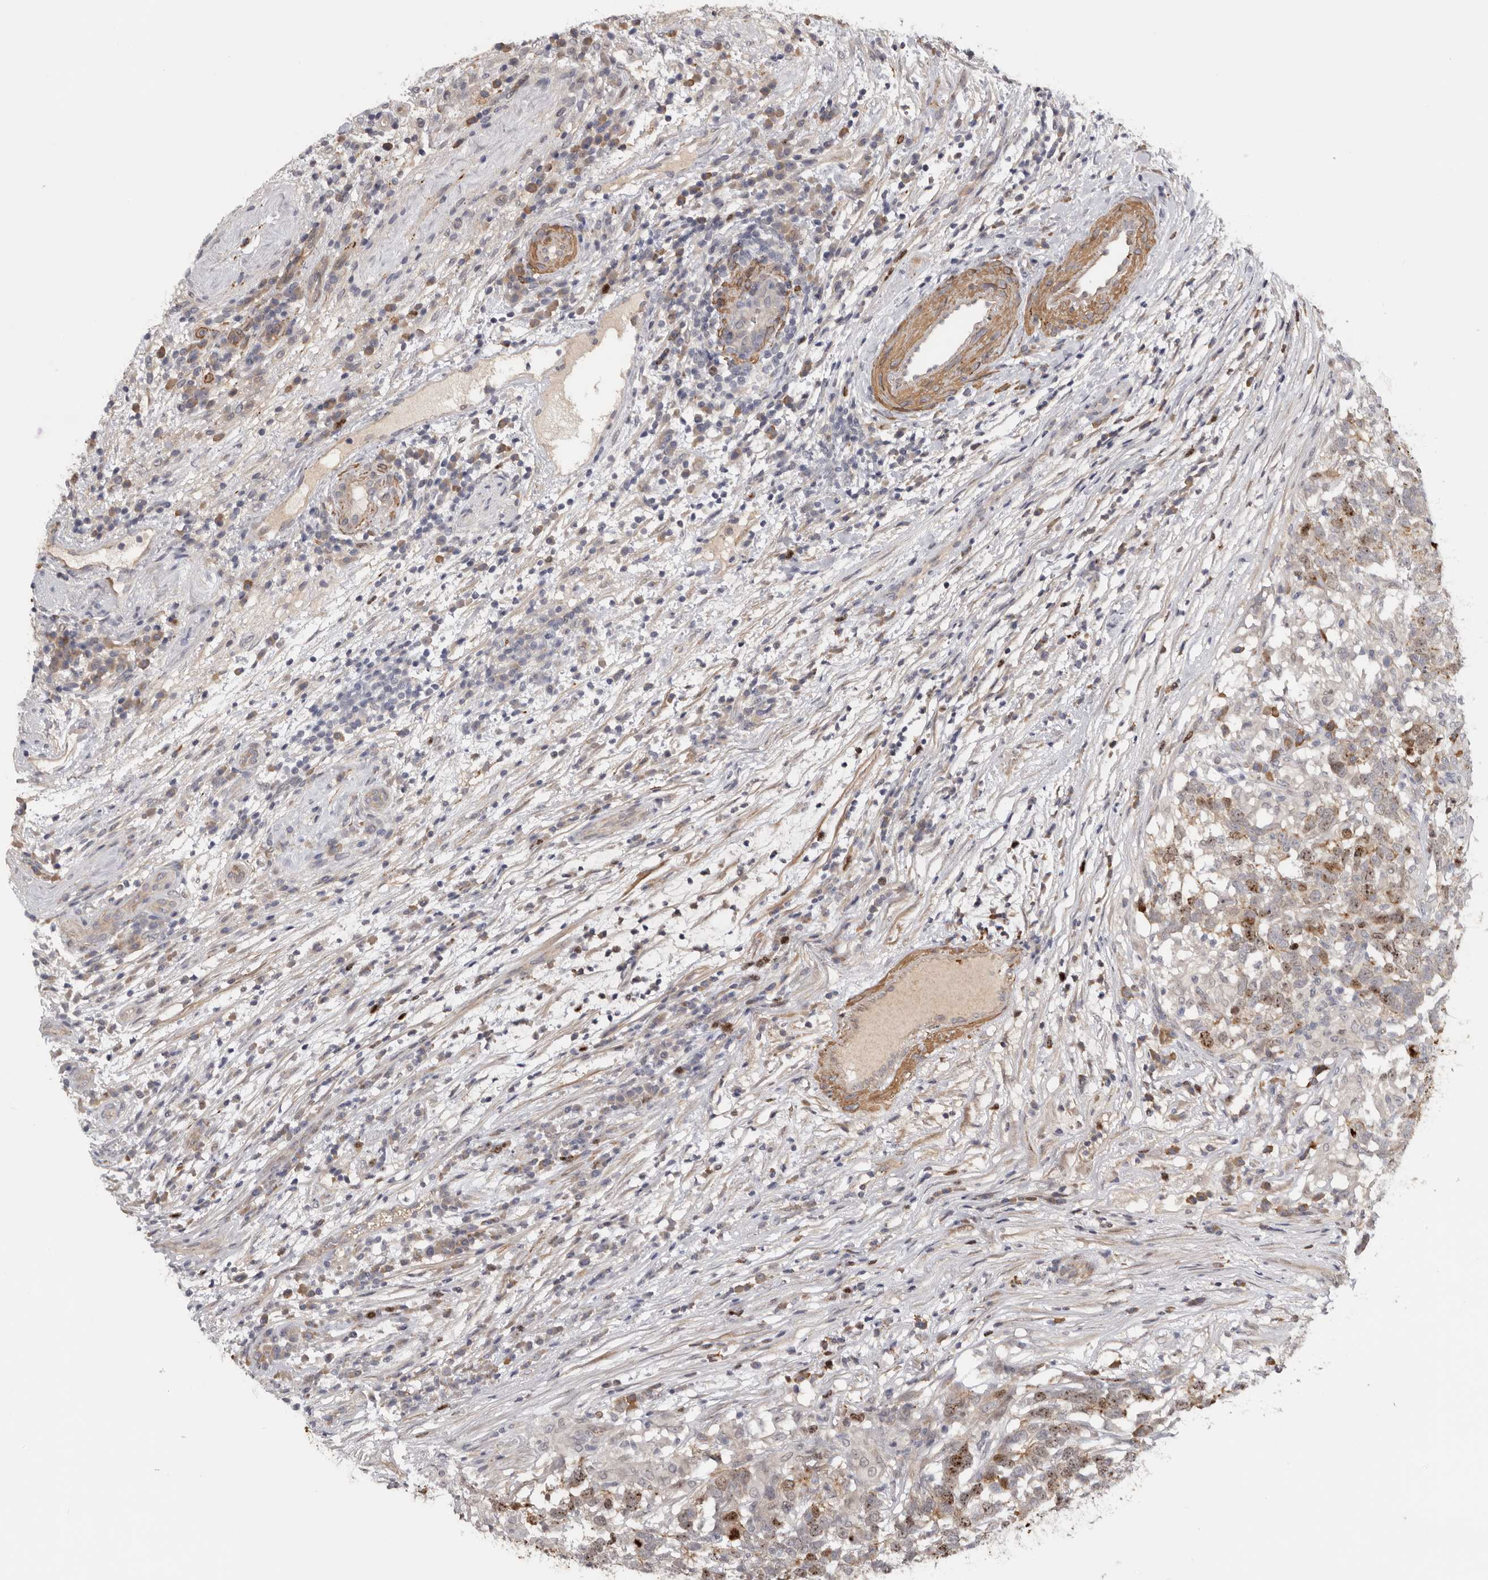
{"staining": {"intensity": "moderate", "quantity": ">75%", "location": "nuclear"}, "tissue": "testis cancer", "cell_type": "Tumor cells", "image_type": "cancer", "snomed": [{"axis": "morphology", "description": "Carcinoma, Embryonal, NOS"}, {"axis": "topography", "description": "Testis"}], "caption": "Immunohistochemical staining of human testis cancer (embryonal carcinoma) demonstrates moderate nuclear protein positivity in about >75% of tumor cells.", "gene": "CDCA8", "patient": {"sex": "male", "age": 26}}